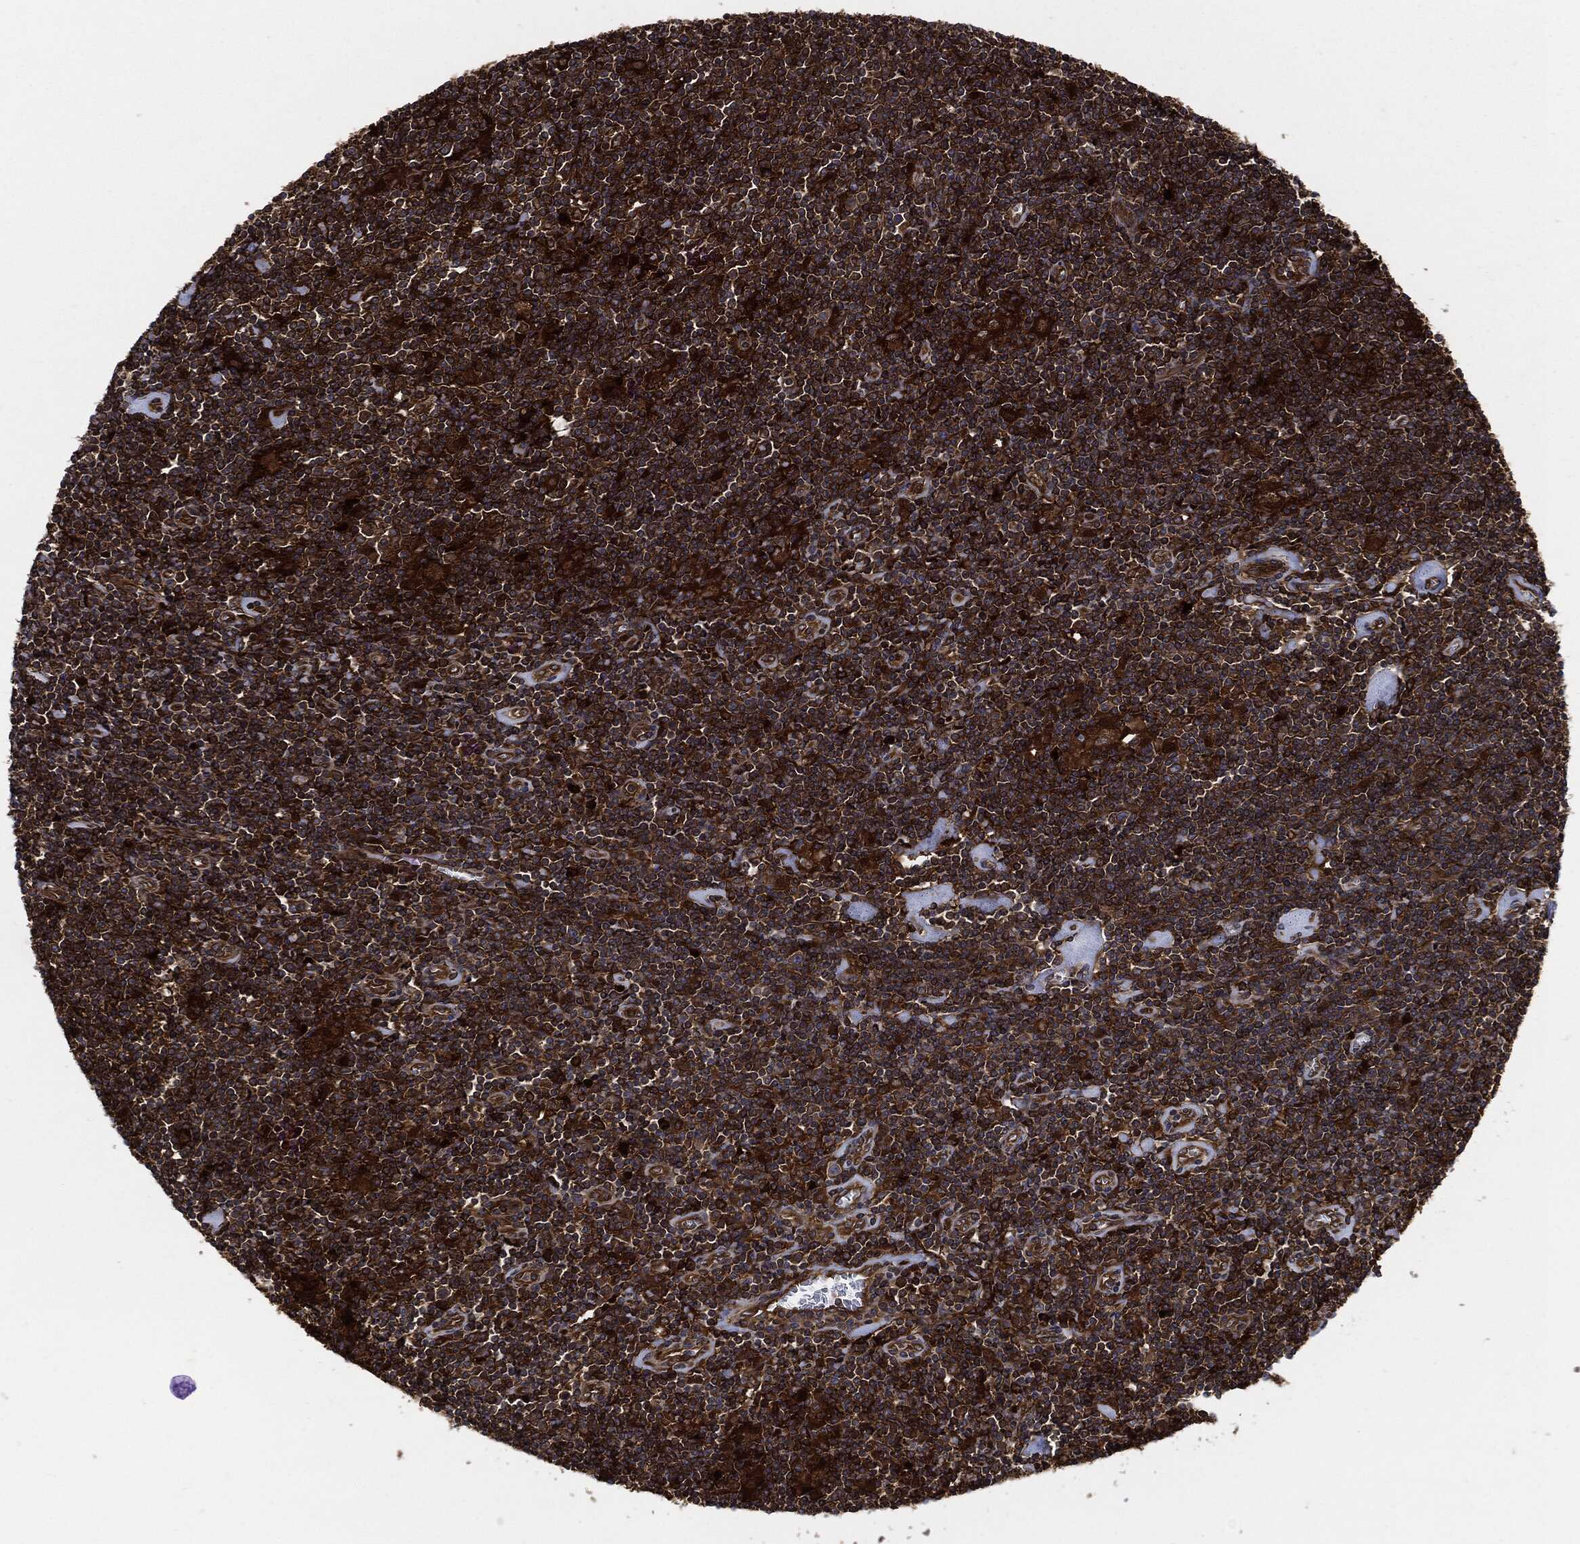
{"staining": {"intensity": "strong", "quantity": ">75%", "location": "cytoplasmic/membranous"}, "tissue": "lymphoma", "cell_type": "Tumor cells", "image_type": "cancer", "snomed": [{"axis": "morphology", "description": "Hodgkin's disease, NOS"}, {"axis": "topography", "description": "Lymph node"}], "caption": "This micrograph reveals IHC staining of human Hodgkin's disease, with high strong cytoplasmic/membranous positivity in approximately >75% of tumor cells.", "gene": "XPNPEP1", "patient": {"sex": "male", "age": 40}}